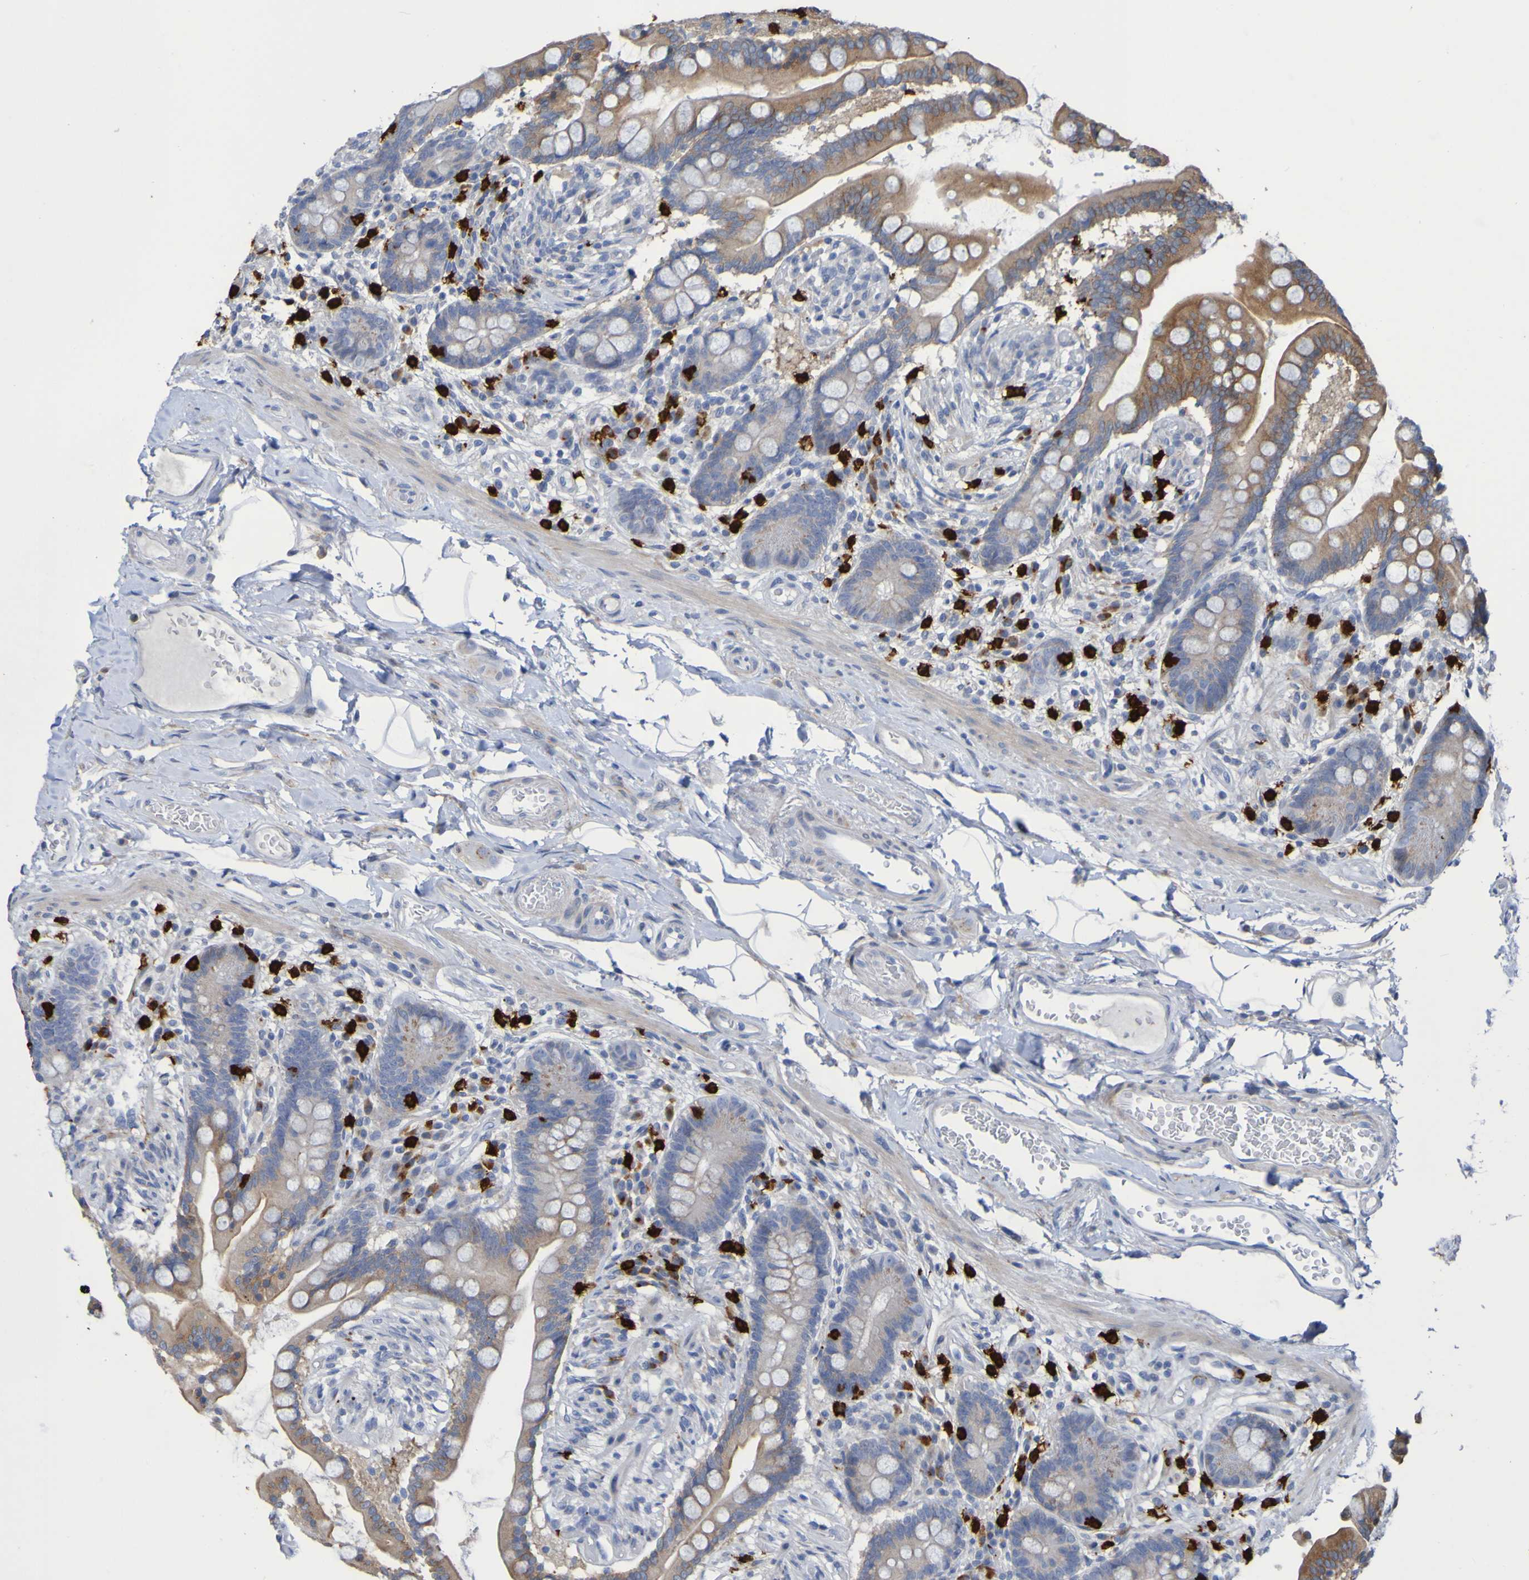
{"staining": {"intensity": "weak", "quantity": "<25%", "location": "cytoplasmic/membranous"}, "tissue": "colon", "cell_type": "Endothelial cells", "image_type": "normal", "snomed": [{"axis": "morphology", "description": "Normal tissue, NOS"}, {"axis": "topography", "description": "Colon"}], "caption": "Endothelial cells show no significant positivity in unremarkable colon. Brightfield microscopy of IHC stained with DAB (3,3'-diaminobenzidine) (brown) and hematoxylin (blue), captured at high magnification.", "gene": "C11orf24", "patient": {"sex": "male", "age": 73}}